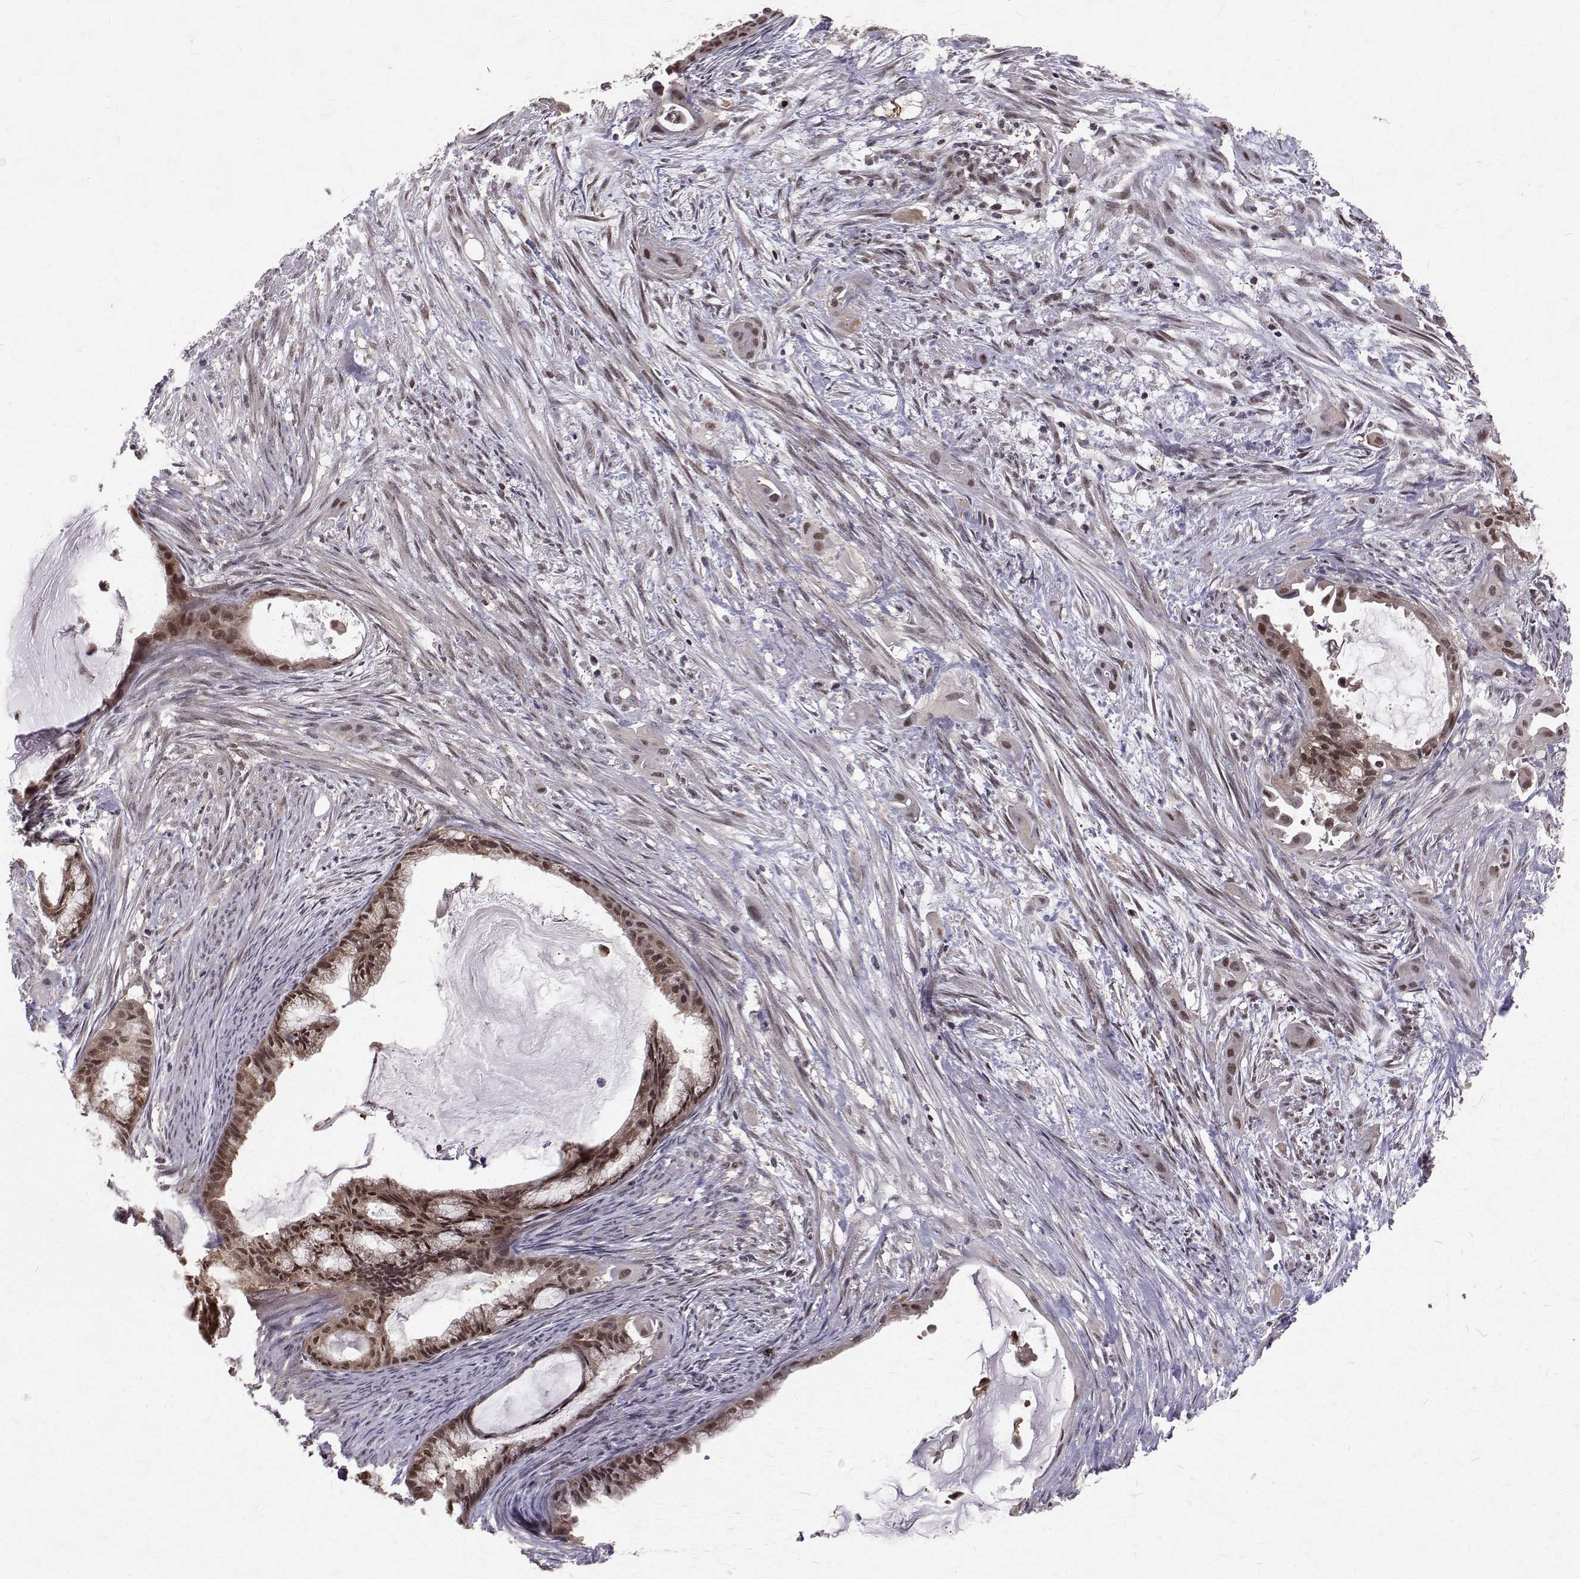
{"staining": {"intensity": "moderate", "quantity": ">75%", "location": "cytoplasmic/membranous,nuclear"}, "tissue": "endometrial cancer", "cell_type": "Tumor cells", "image_type": "cancer", "snomed": [{"axis": "morphology", "description": "Adenocarcinoma, NOS"}, {"axis": "topography", "description": "Endometrium"}], "caption": "An immunohistochemistry photomicrograph of neoplastic tissue is shown. Protein staining in brown shows moderate cytoplasmic/membranous and nuclear positivity in endometrial adenocarcinoma within tumor cells. The staining was performed using DAB (3,3'-diaminobenzidine), with brown indicating positive protein expression. Nuclei are stained blue with hematoxylin.", "gene": "NIF3L1", "patient": {"sex": "female", "age": 86}}